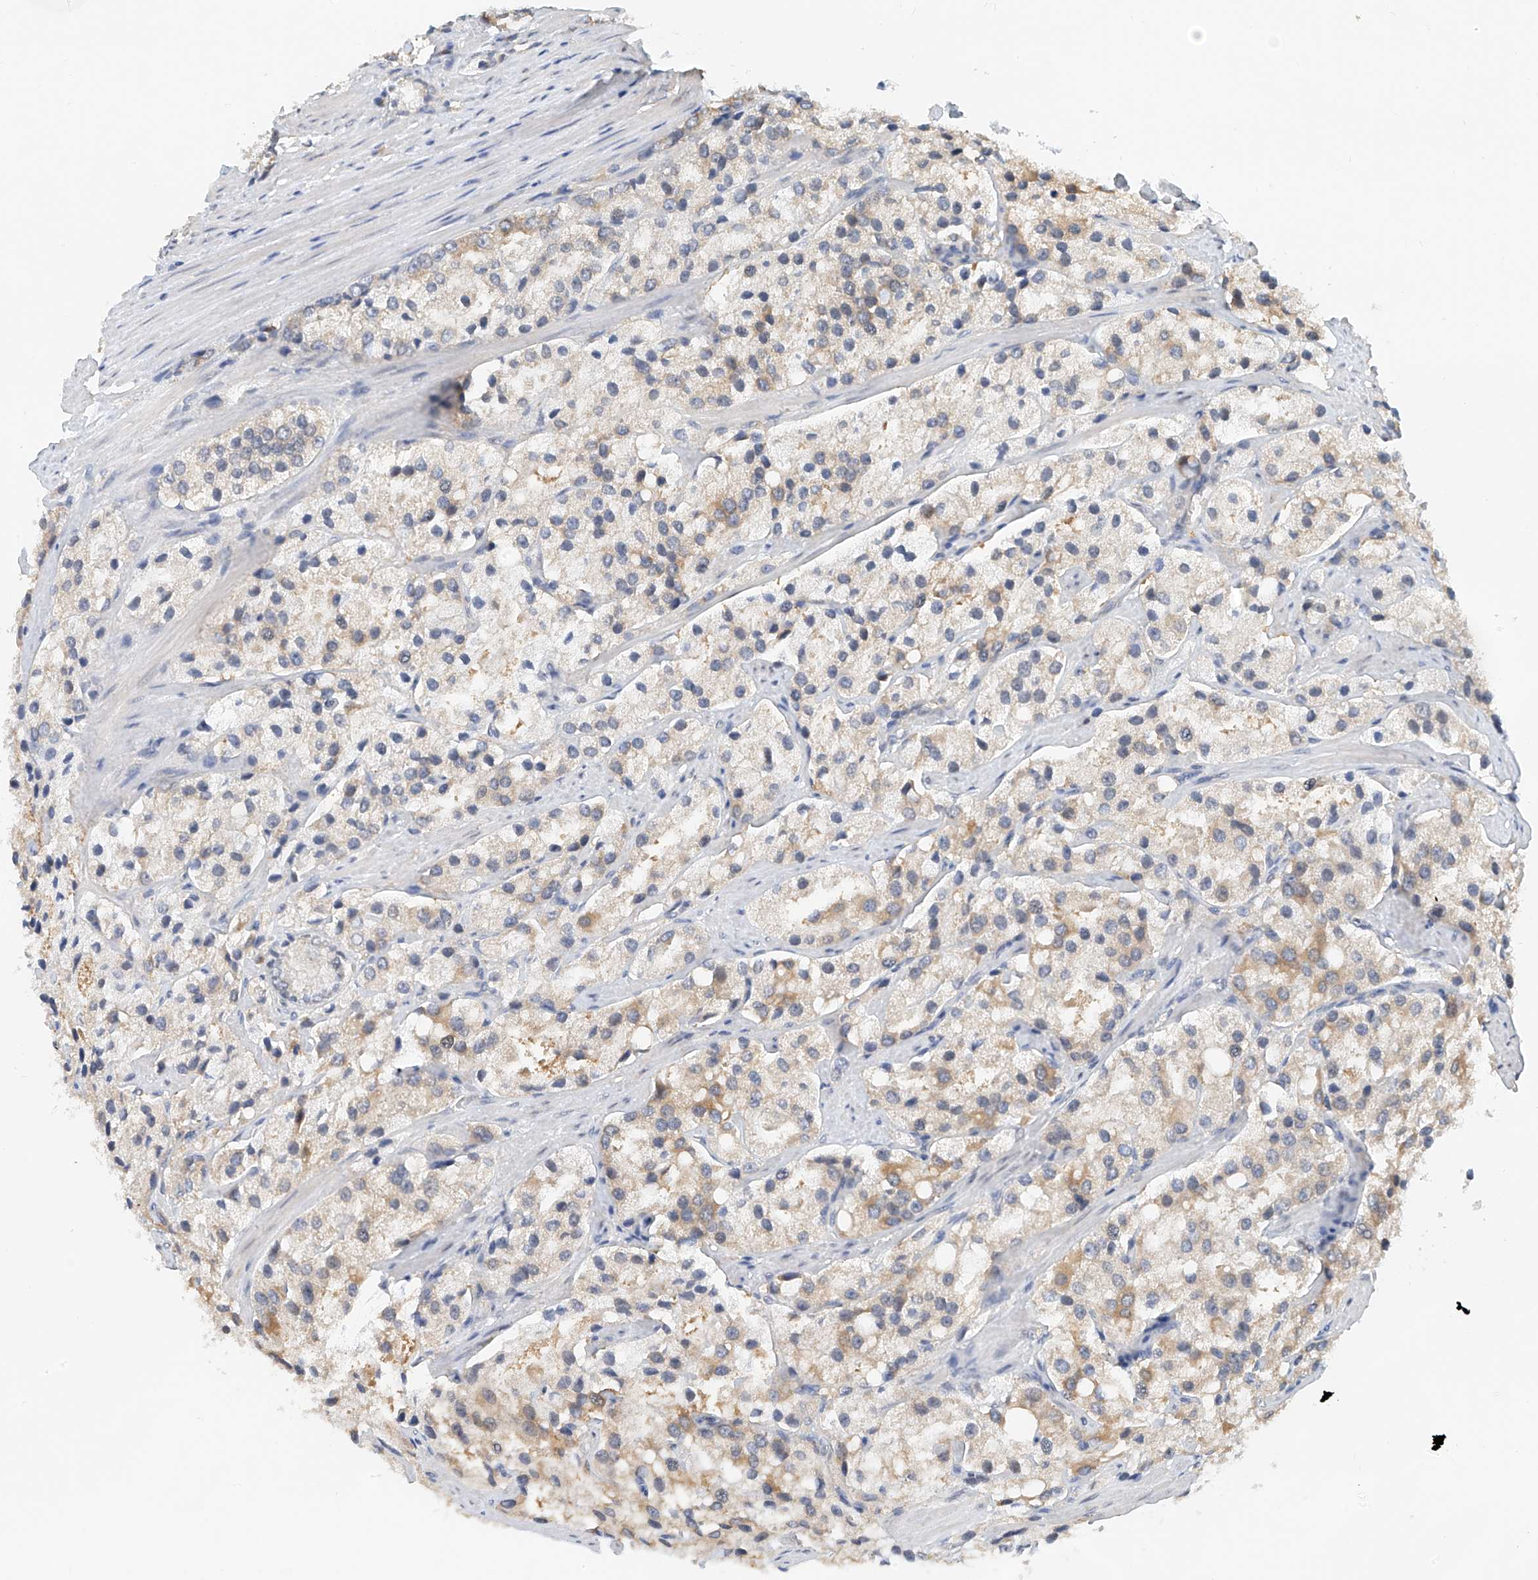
{"staining": {"intensity": "weak", "quantity": "25%-75%", "location": "cytoplasmic/membranous"}, "tissue": "prostate cancer", "cell_type": "Tumor cells", "image_type": "cancer", "snomed": [{"axis": "morphology", "description": "Adenocarcinoma, High grade"}, {"axis": "topography", "description": "Prostate"}], "caption": "DAB (3,3'-diaminobenzidine) immunohistochemical staining of prostate adenocarcinoma (high-grade) exhibits weak cytoplasmic/membranous protein positivity in approximately 25%-75% of tumor cells.", "gene": "PPA2", "patient": {"sex": "male", "age": 66}}